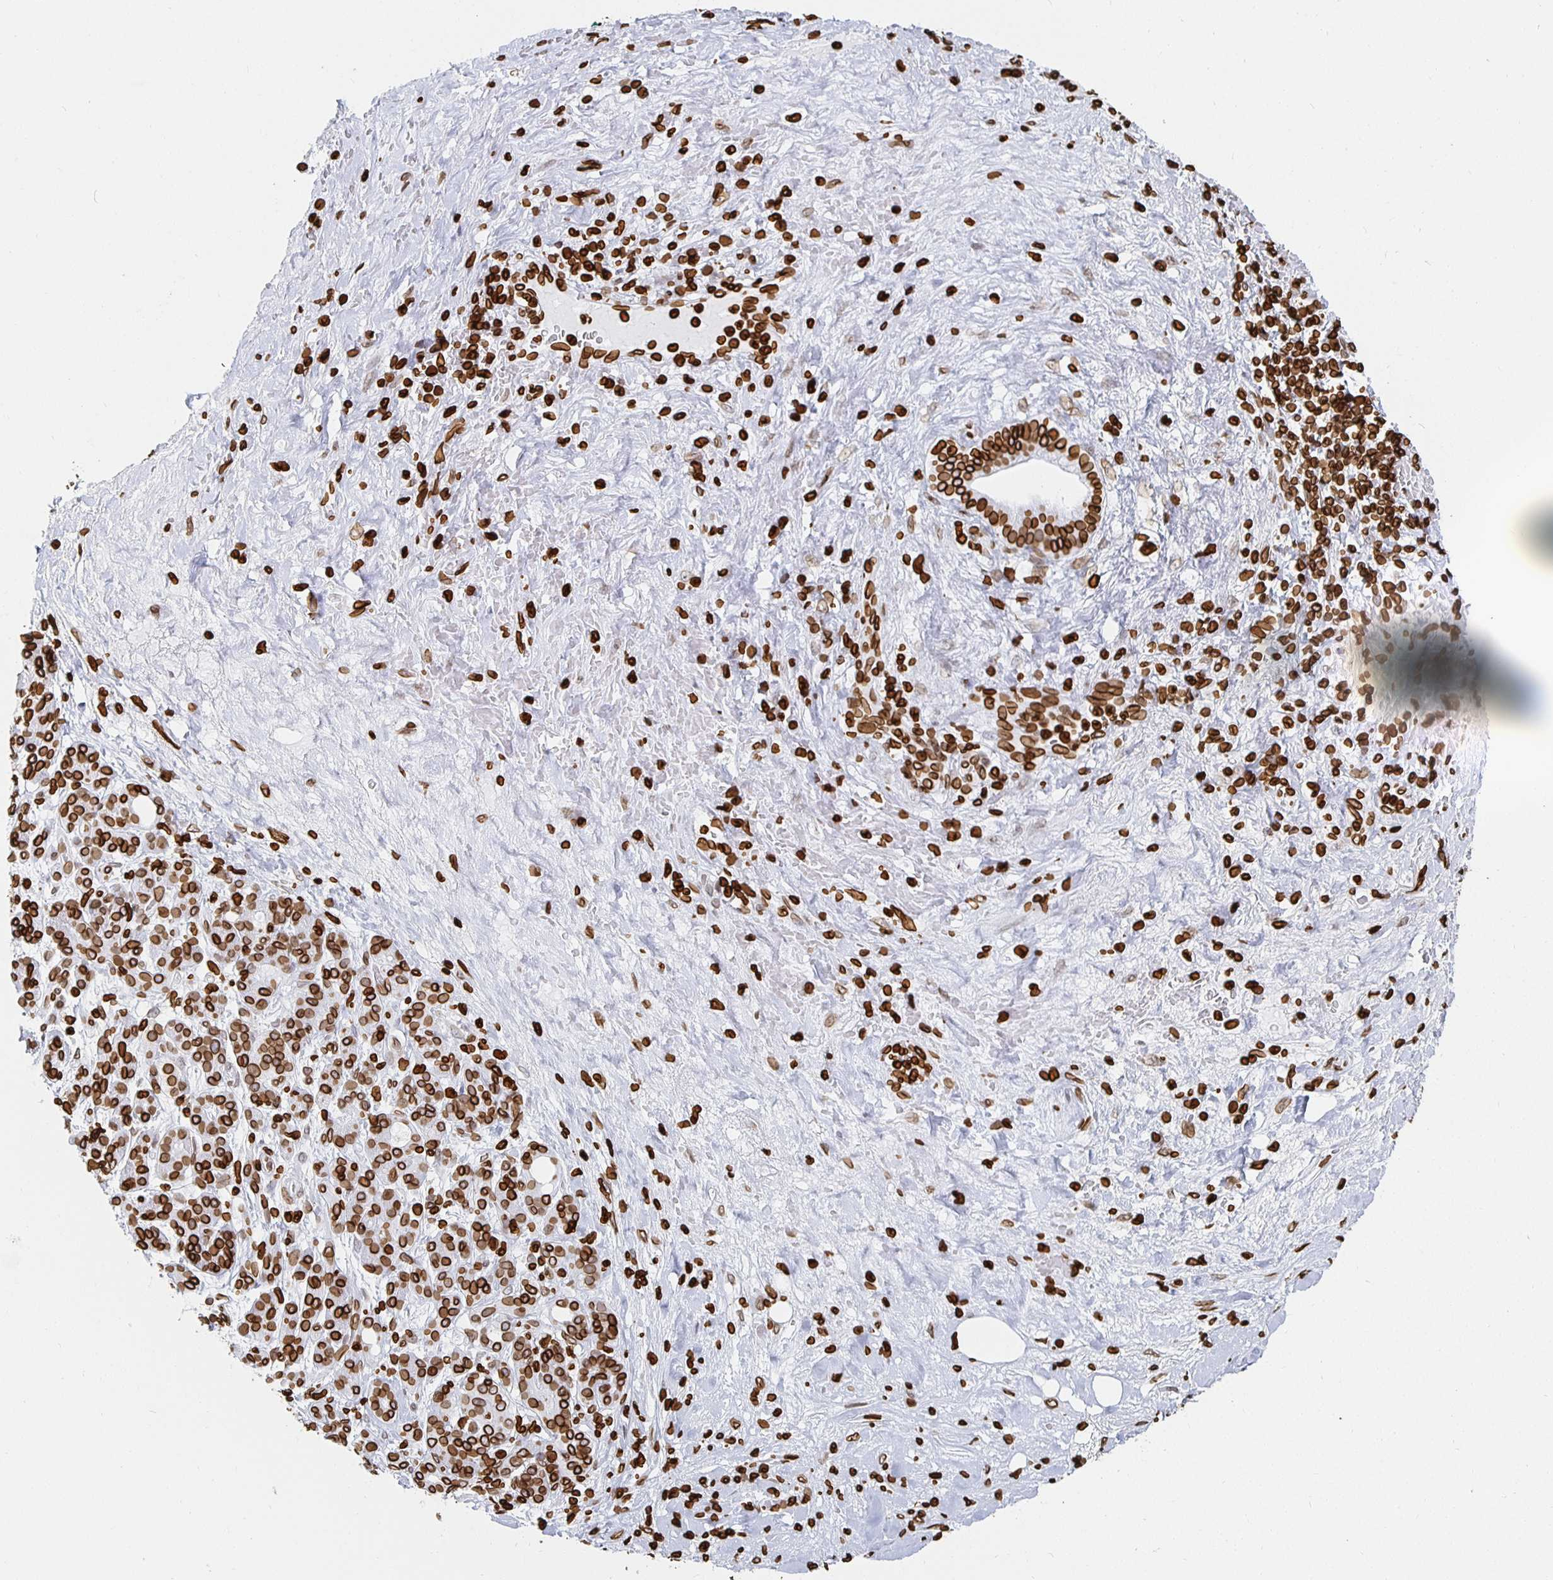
{"staining": {"intensity": "strong", "quantity": ">75%", "location": "cytoplasmic/membranous,nuclear"}, "tissue": "pancreatic cancer", "cell_type": "Tumor cells", "image_type": "cancer", "snomed": [{"axis": "morphology", "description": "Adenocarcinoma, NOS"}, {"axis": "topography", "description": "Pancreas"}], "caption": "About >75% of tumor cells in human adenocarcinoma (pancreatic) reveal strong cytoplasmic/membranous and nuclear protein staining as visualized by brown immunohistochemical staining.", "gene": "LMNB1", "patient": {"sex": "male", "age": 44}}